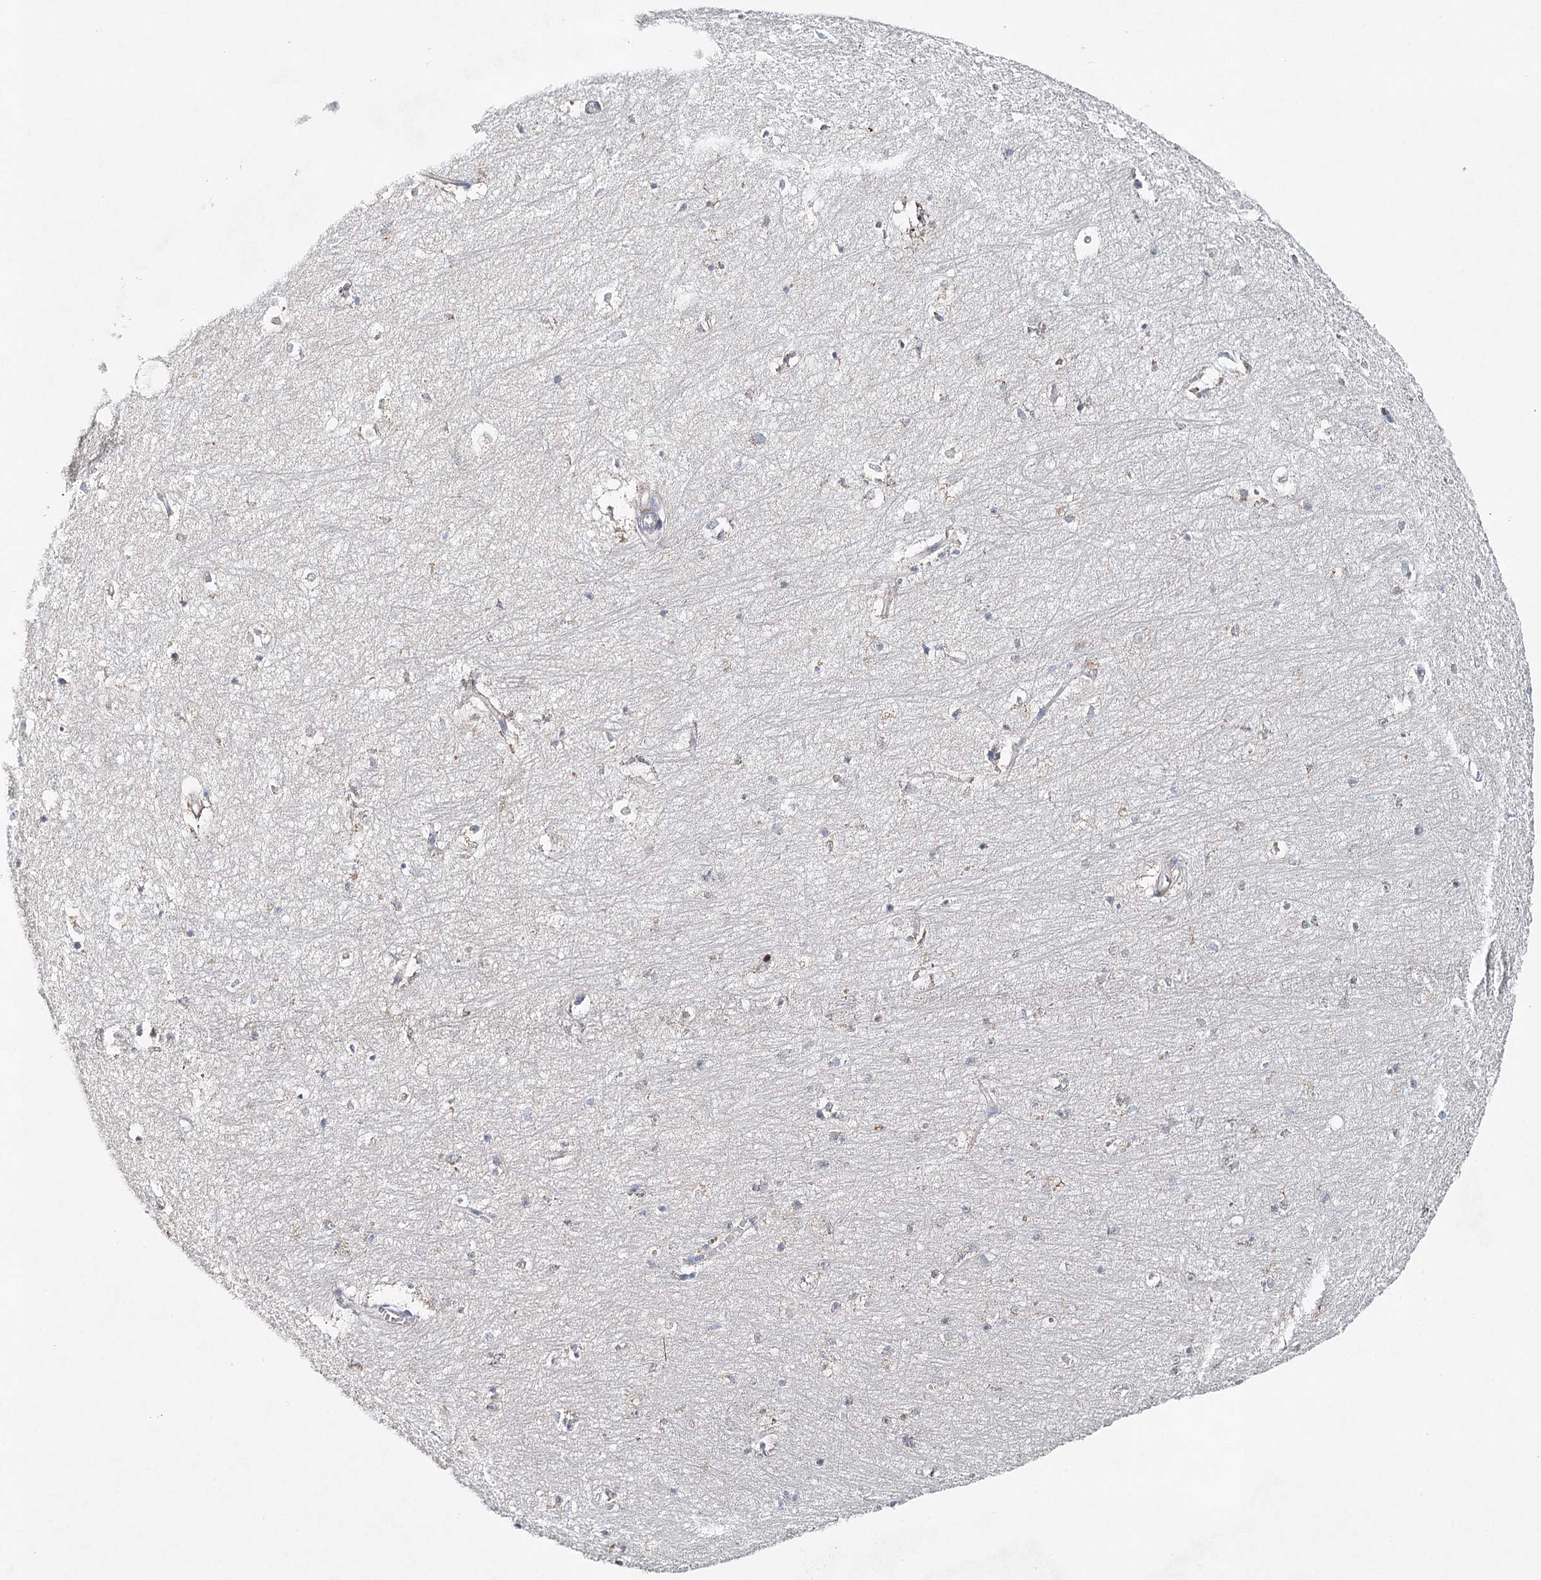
{"staining": {"intensity": "negative", "quantity": "none", "location": "none"}, "tissue": "hippocampus", "cell_type": "Glial cells", "image_type": "normal", "snomed": [{"axis": "morphology", "description": "Normal tissue, NOS"}, {"axis": "topography", "description": "Hippocampus"}], "caption": "The histopathology image reveals no staining of glial cells in unremarkable hippocampus.", "gene": "RBM43", "patient": {"sex": "female", "age": 64}}